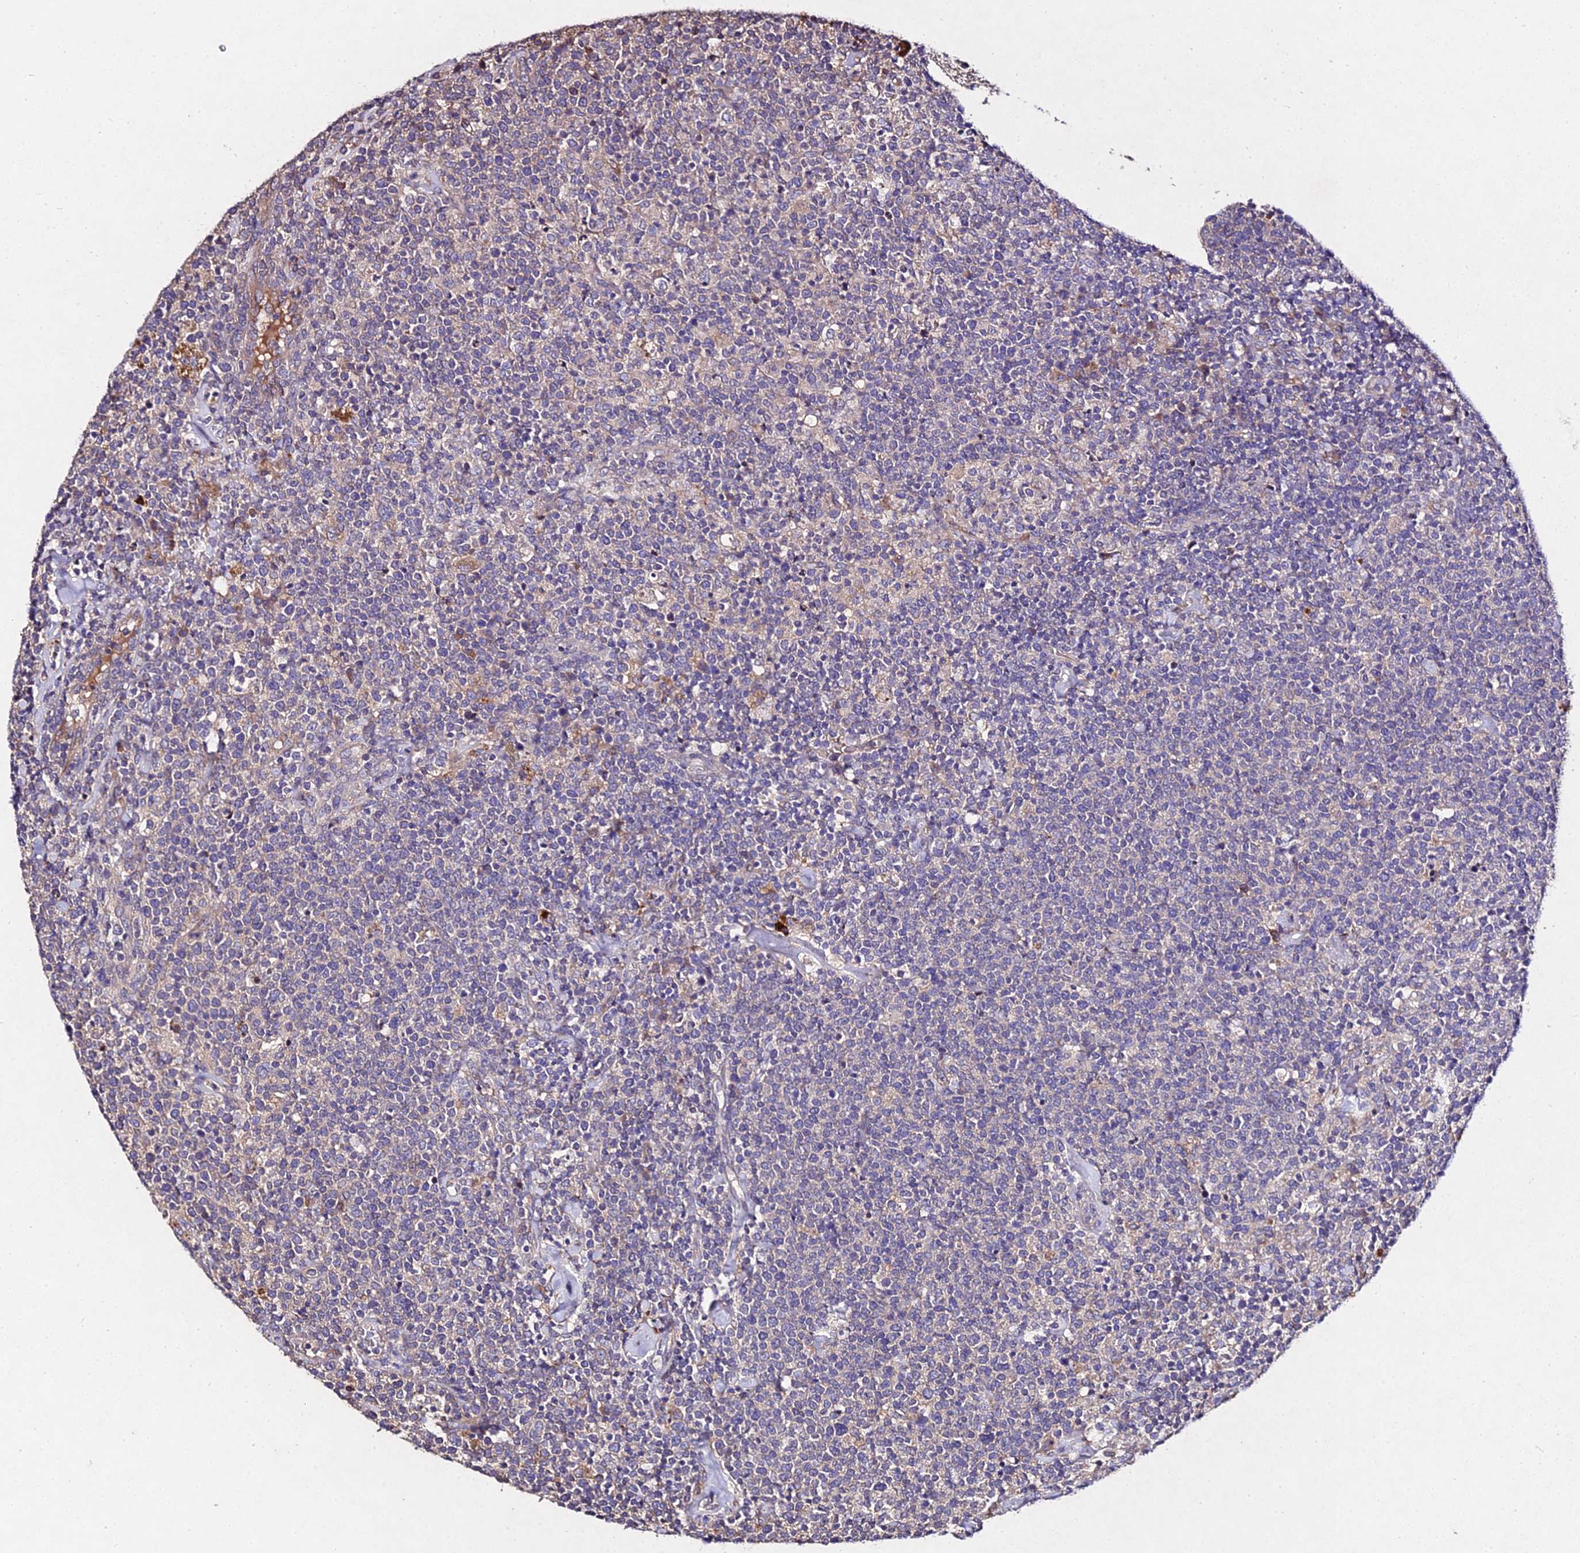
{"staining": {"intensity": "negative", "quantity": "none", "location": "none"}, "tissue": "lymphoma", "cell_type": "Tumor cells", "image_type": "cancer", "snomed": [{"axis": "morphology", "description": "Malignant lymphoma, non-Hodgkin's type, High grade"}, {"axis": "topography", "description": "Lymph node"}], "caption": "The immunohistochemistry histopathology image has no significant staining in tumor cells of malignant lymphoma, non-Hodgkin's type (high-grade) tissue.", "gene": "AP3M2", "patient": {"sex": "male", "age": 61}}